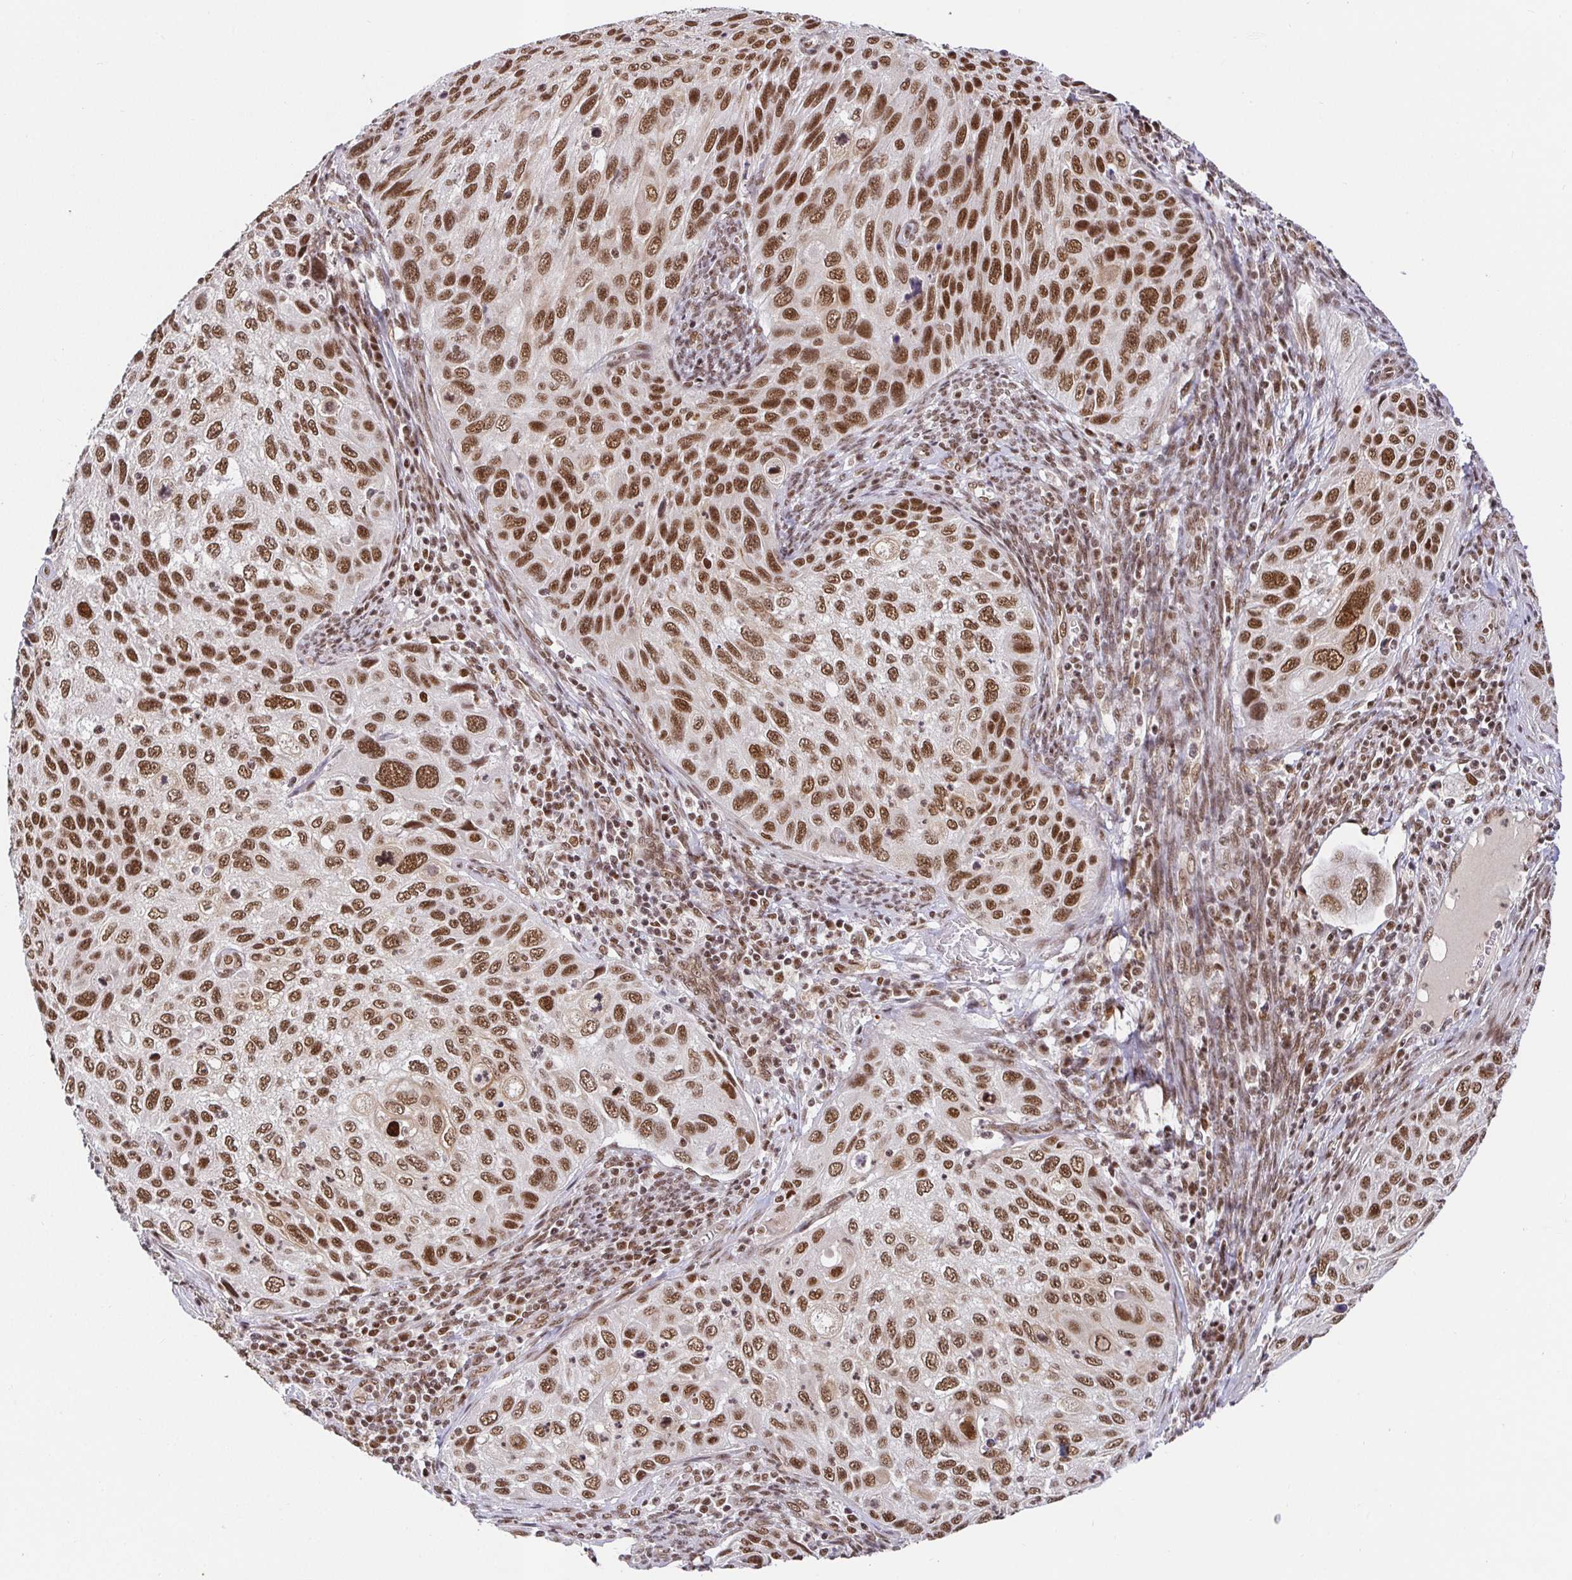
{"staining": {"intensity": "strong", "quantity": ">75%", "location": "nuclear"}, "tissue": "cervical cancer", "cell_type": "Tumor cells", "image_type": "cancer", "snomed": [{"axis": "morphology", "description": "Squamous cell carcinoma, NOS"}, {"axis": "topography", "description": "Cervix"}], "caption": "Strong nuclear expression is present in about >75% of tumor cells in squamous cell carcinoma (cervical).", "gene": "USF1", "patient": {"sex": "female", "age": 70}}